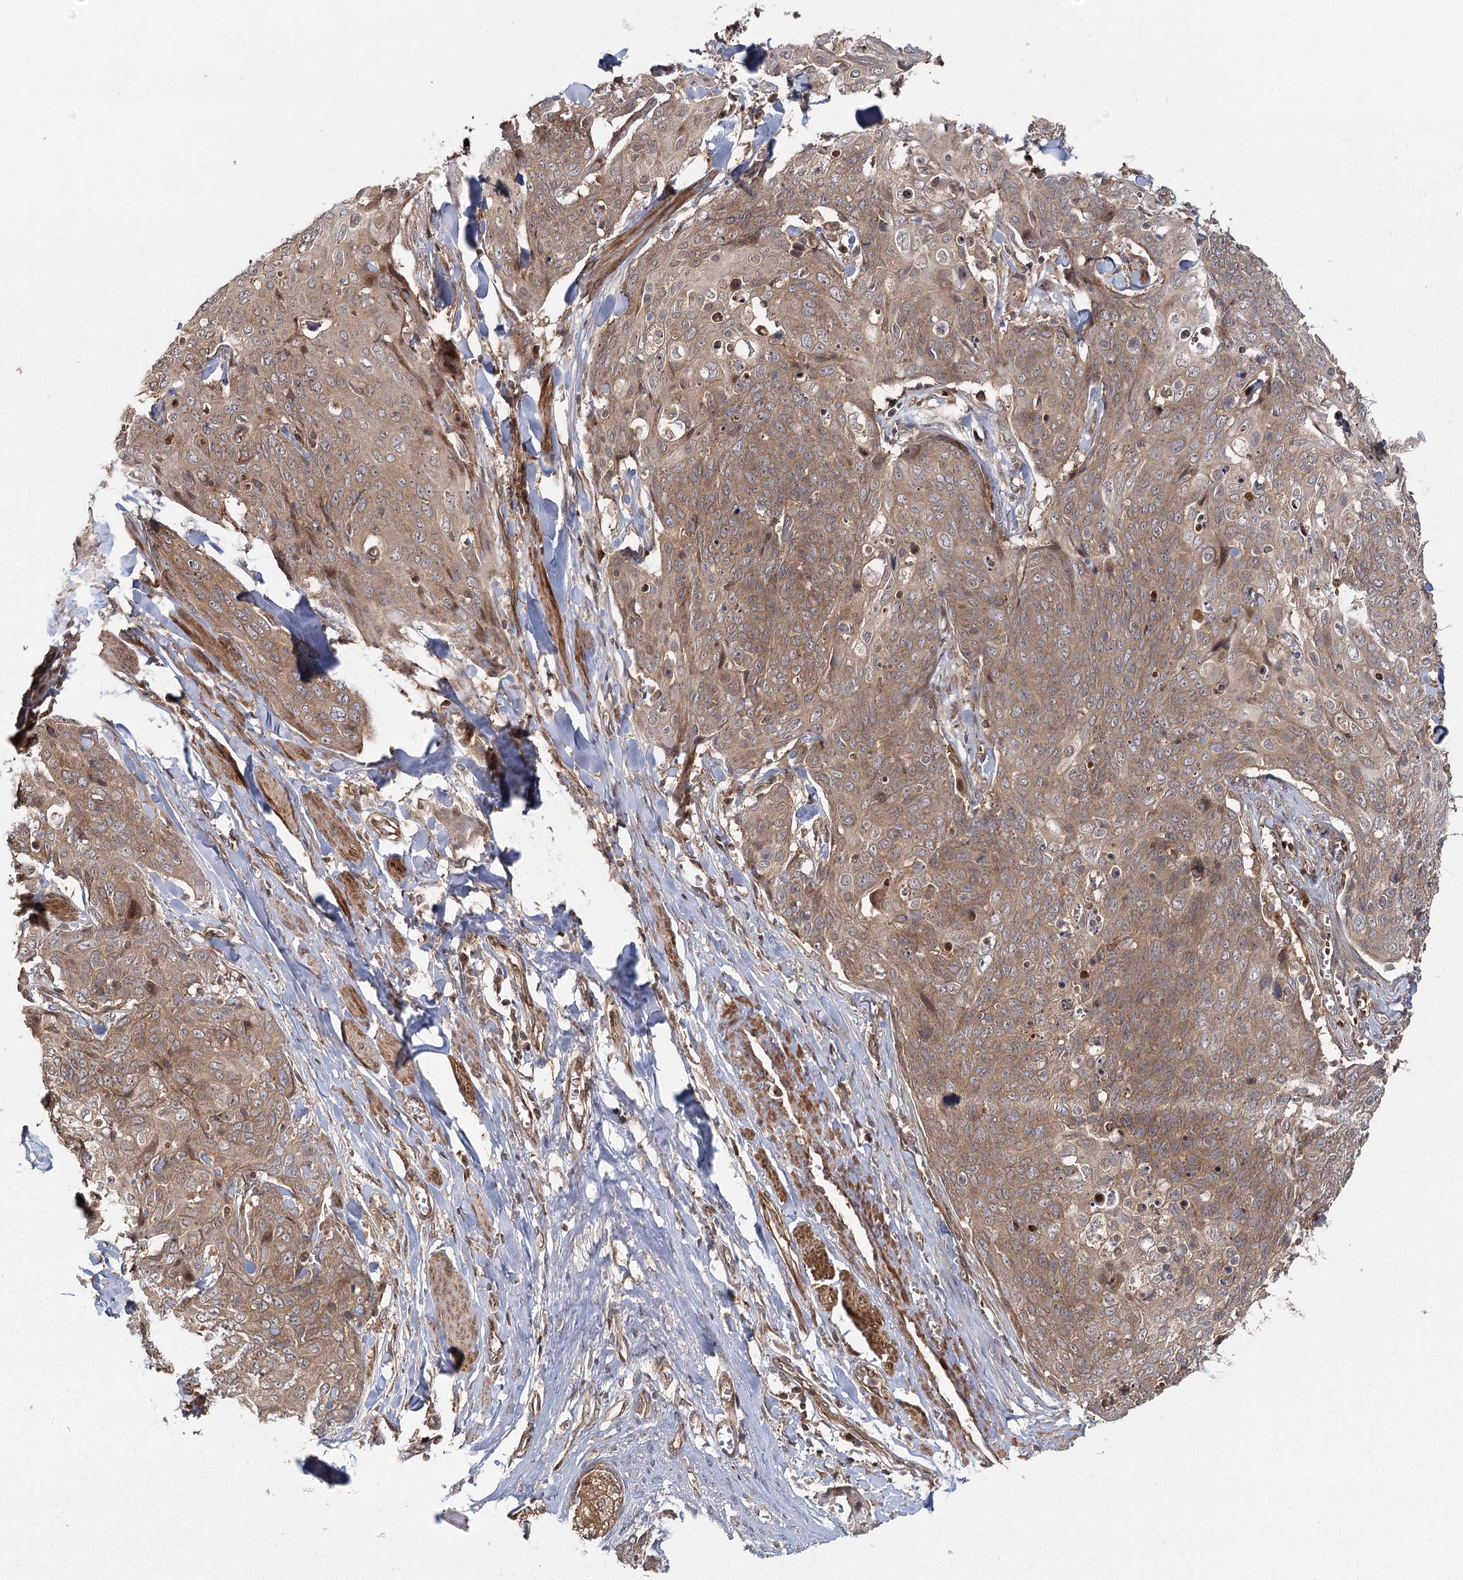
{"staining": {"intensity": "moderate", "quantity": ">75%", "location": "cytoplasmic/membranous"}, "tissue": "skin cancer", "cell_type": "Tumor cells", "image_type": "cancer", "snomed": [{"axis": "morphology", "description": "Squamous cell carcinoma, NOS"}, {"axis": "topography", "description": "Skin"}, {"axis": "topography", "description": "Vulva"}], "caption": "A brown stain highlights moderate cytoplasmic/membranous staining of a protein in human skin cancer (squamous cell carcinoma) tumor cells.", "gene": "RAPGEF6", "patient": {"sex": "female", "age": 85}}